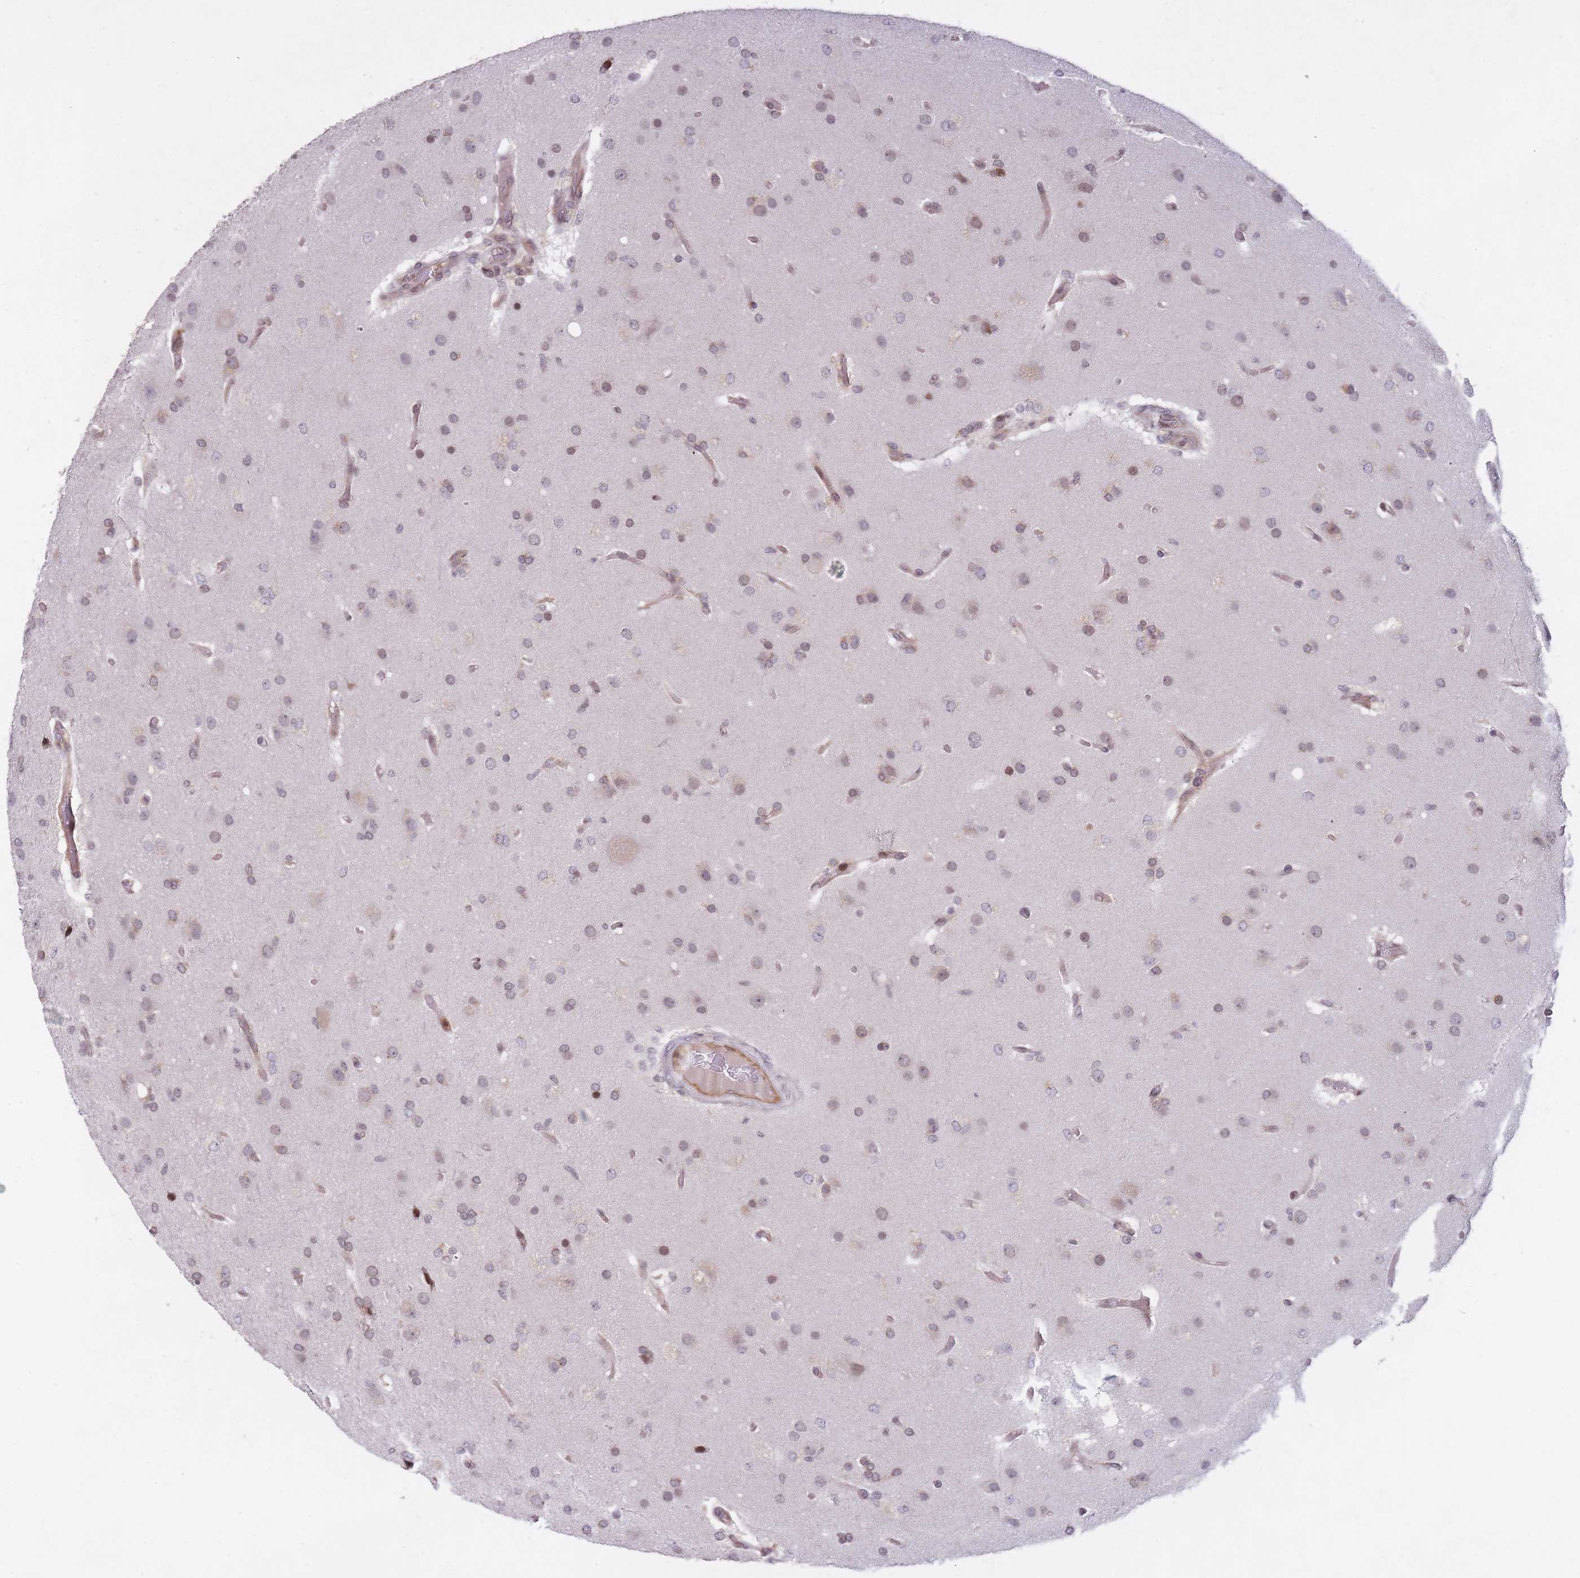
{"staining": {"intensity": "weak", "quantity": "<25%", "location": "cytoplasmic/membranous,nuclear"}, "tissue": "glioma", "cell_type": "Tumor cells", "image_type": "cancer", "snomed": [{"axis": "morphology", "description": "Glioma, malignant, High grade"}, {"axis": "topography", "description": "Brain"}], "caption": "DAB immunohistochemical staining of malignant glioma (high-grade) exhibits no significant staining in tumor cells. The staining was performed using DAB (3,3'-diaminobenzidine) to visualize the protein expression in brown, while the nuclei were stained in blue with hematoxylin (Magnification: 20x).", "gene": "SLC35F5", "patient": {"sex": "female", "age": 74}}